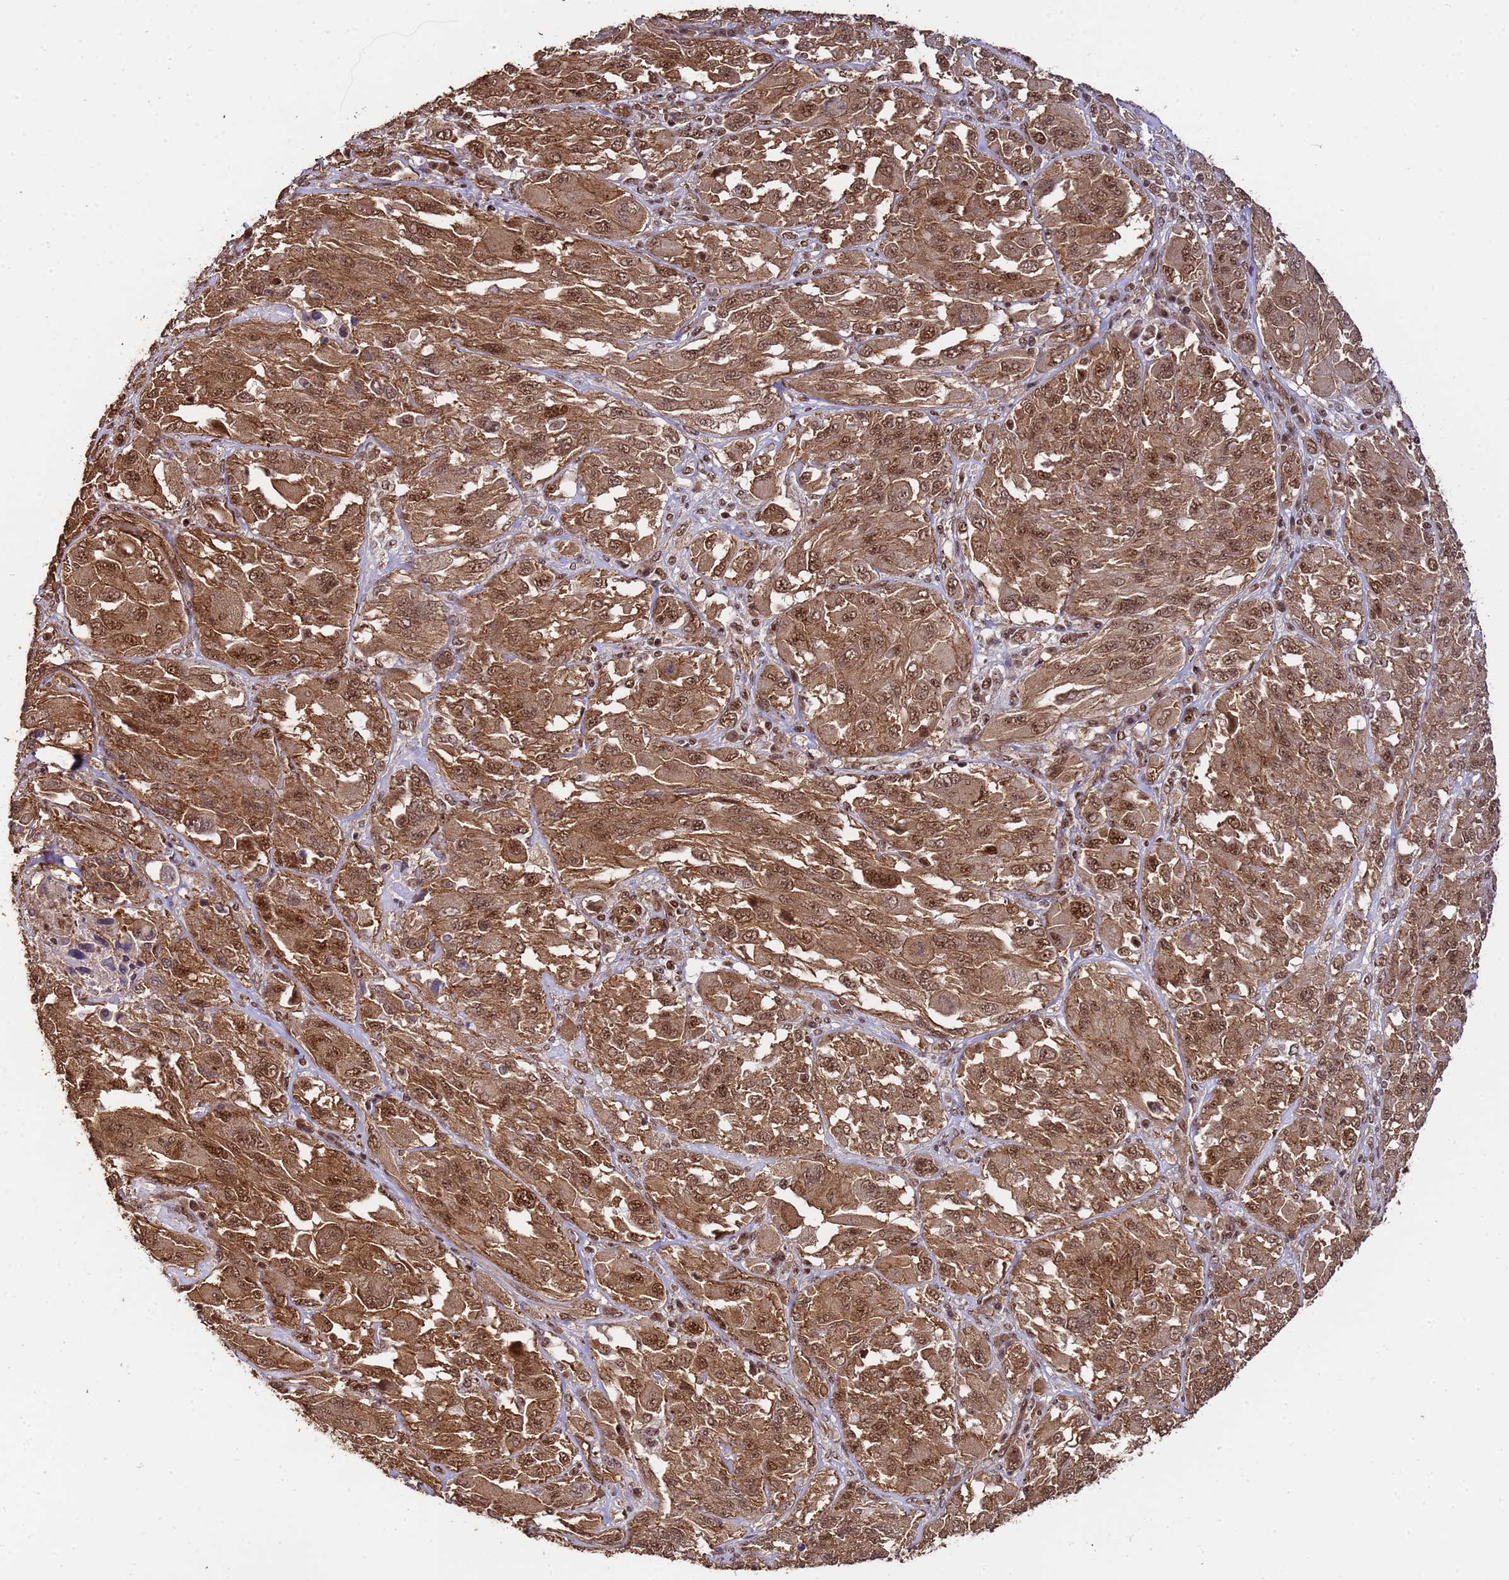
{"staining": {"intensity": "strong", "quantity": ">75%", "location": "cytoplasmic/membranous,nuclear"}, "tissue": "melanoma", "cell_type": "Tumor cells", "image_type": "cancer", "snomed": [{"axis": "morphology", "description": "Malignant melanoma, NOS"}, {"axis": "topography", "description": "Skin"}], "caption": "A brown stain labels strong cytoplasmic/membranous and nuclear positivity of a protein in human melanoma tumor cells.", "gene": "SYF2", "patient": {"sex": "female", "age": 91}}